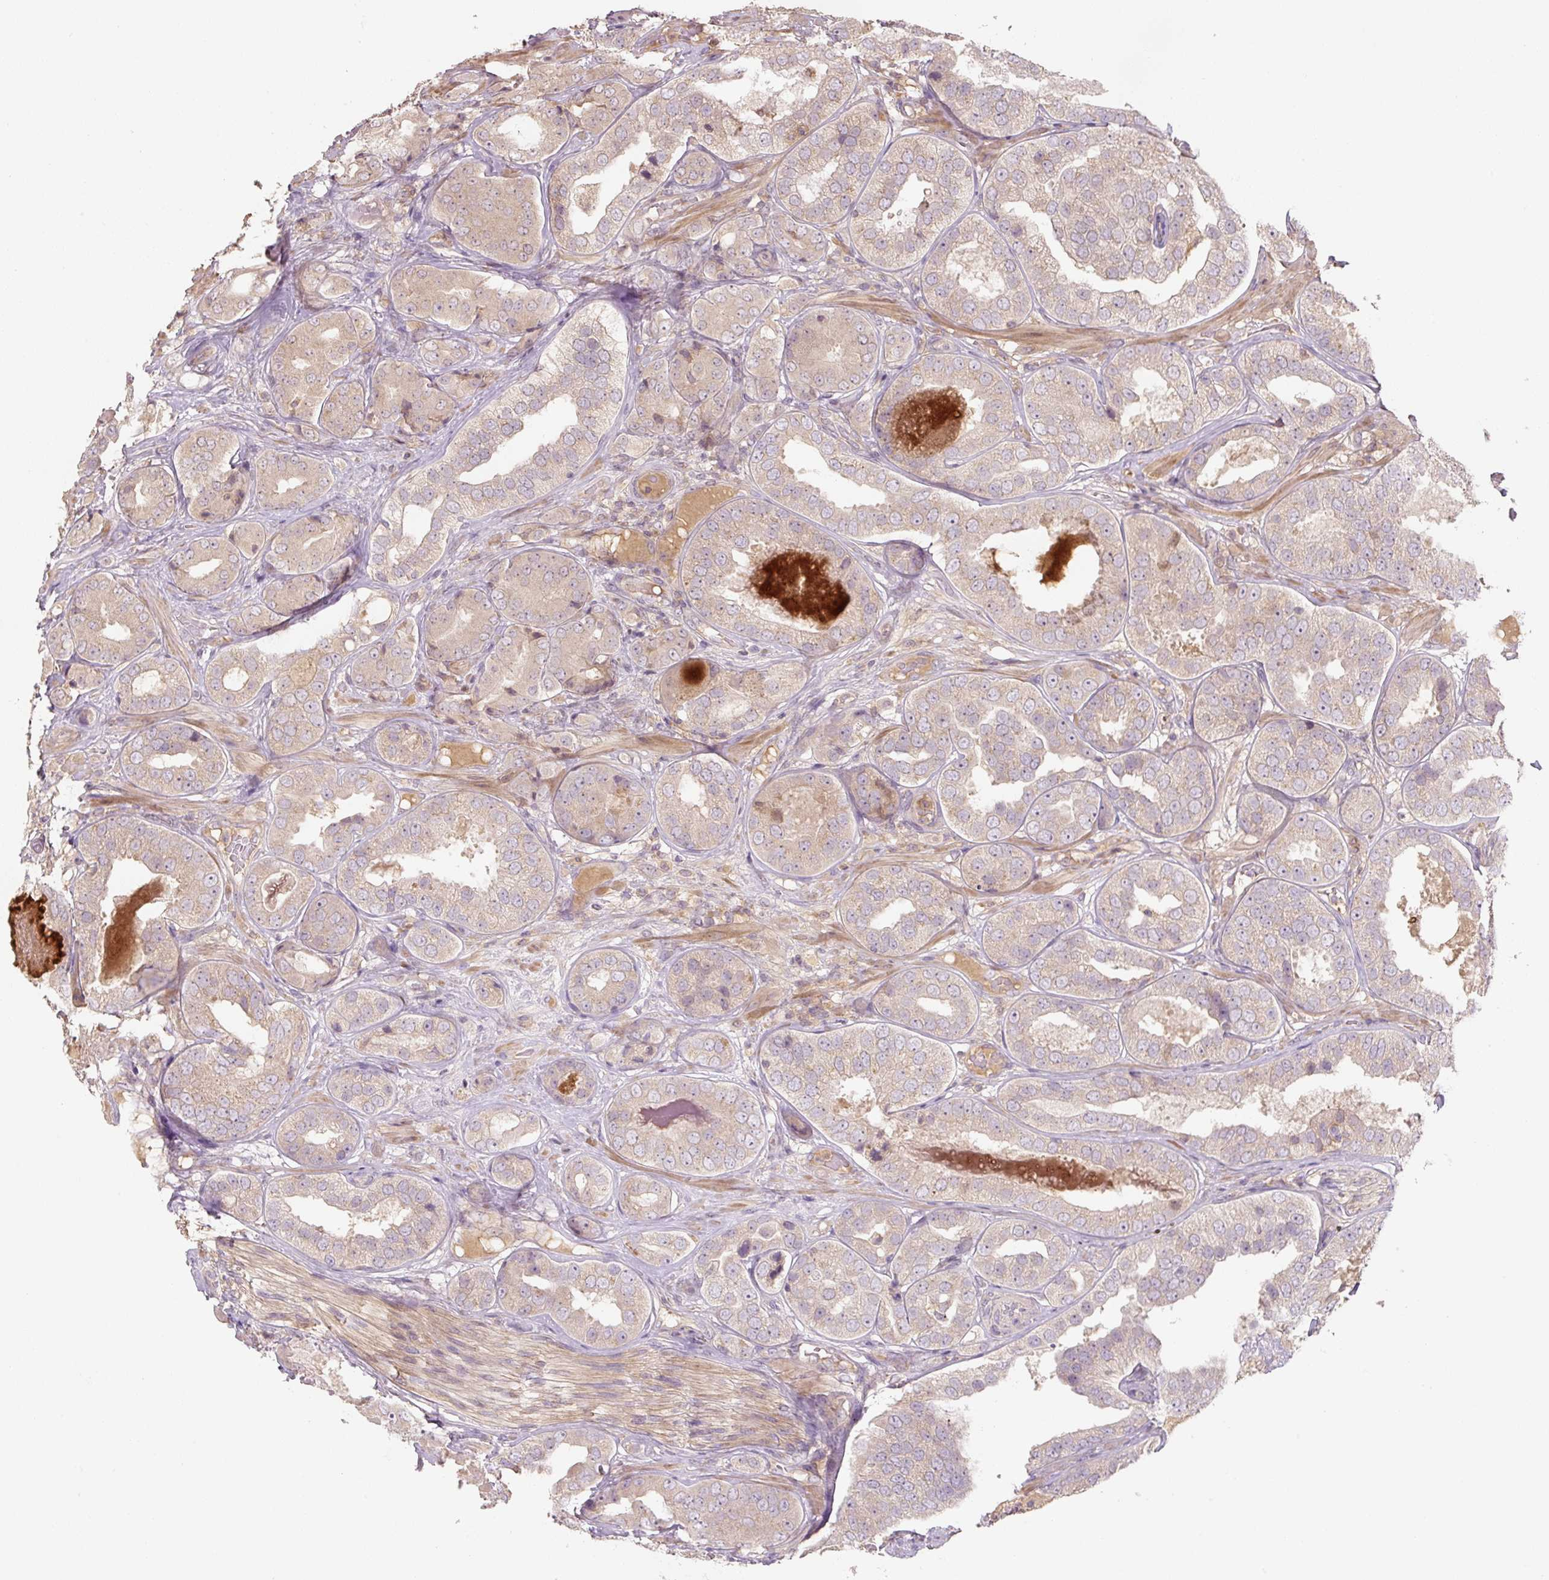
{"staining": {"intensity": "weak", "quantity": "25%-75%", "location": "cytoplasmic/membranous"}, "tissue": "prostate cancer", "cell_type": "Tumor cells", "image_type": "cancer", "snomed": [{"axis": "morphology", "description": "Adenocarcinoma, High grade"}, {"axis": "topography", "description": "Prostate"}], "caption": "Prostate cancer (adenocarcinoma (high-grade)) stained with DAB (3,3'-diaminobenzidine) immunohistochemistry (IHC) demonstrates low levels of weak cytoplasmic/membranous staining in about 25%-75% of tumor cells.", "gene": "C2orf73", "patient": {"sex": "male", "age": 63}}